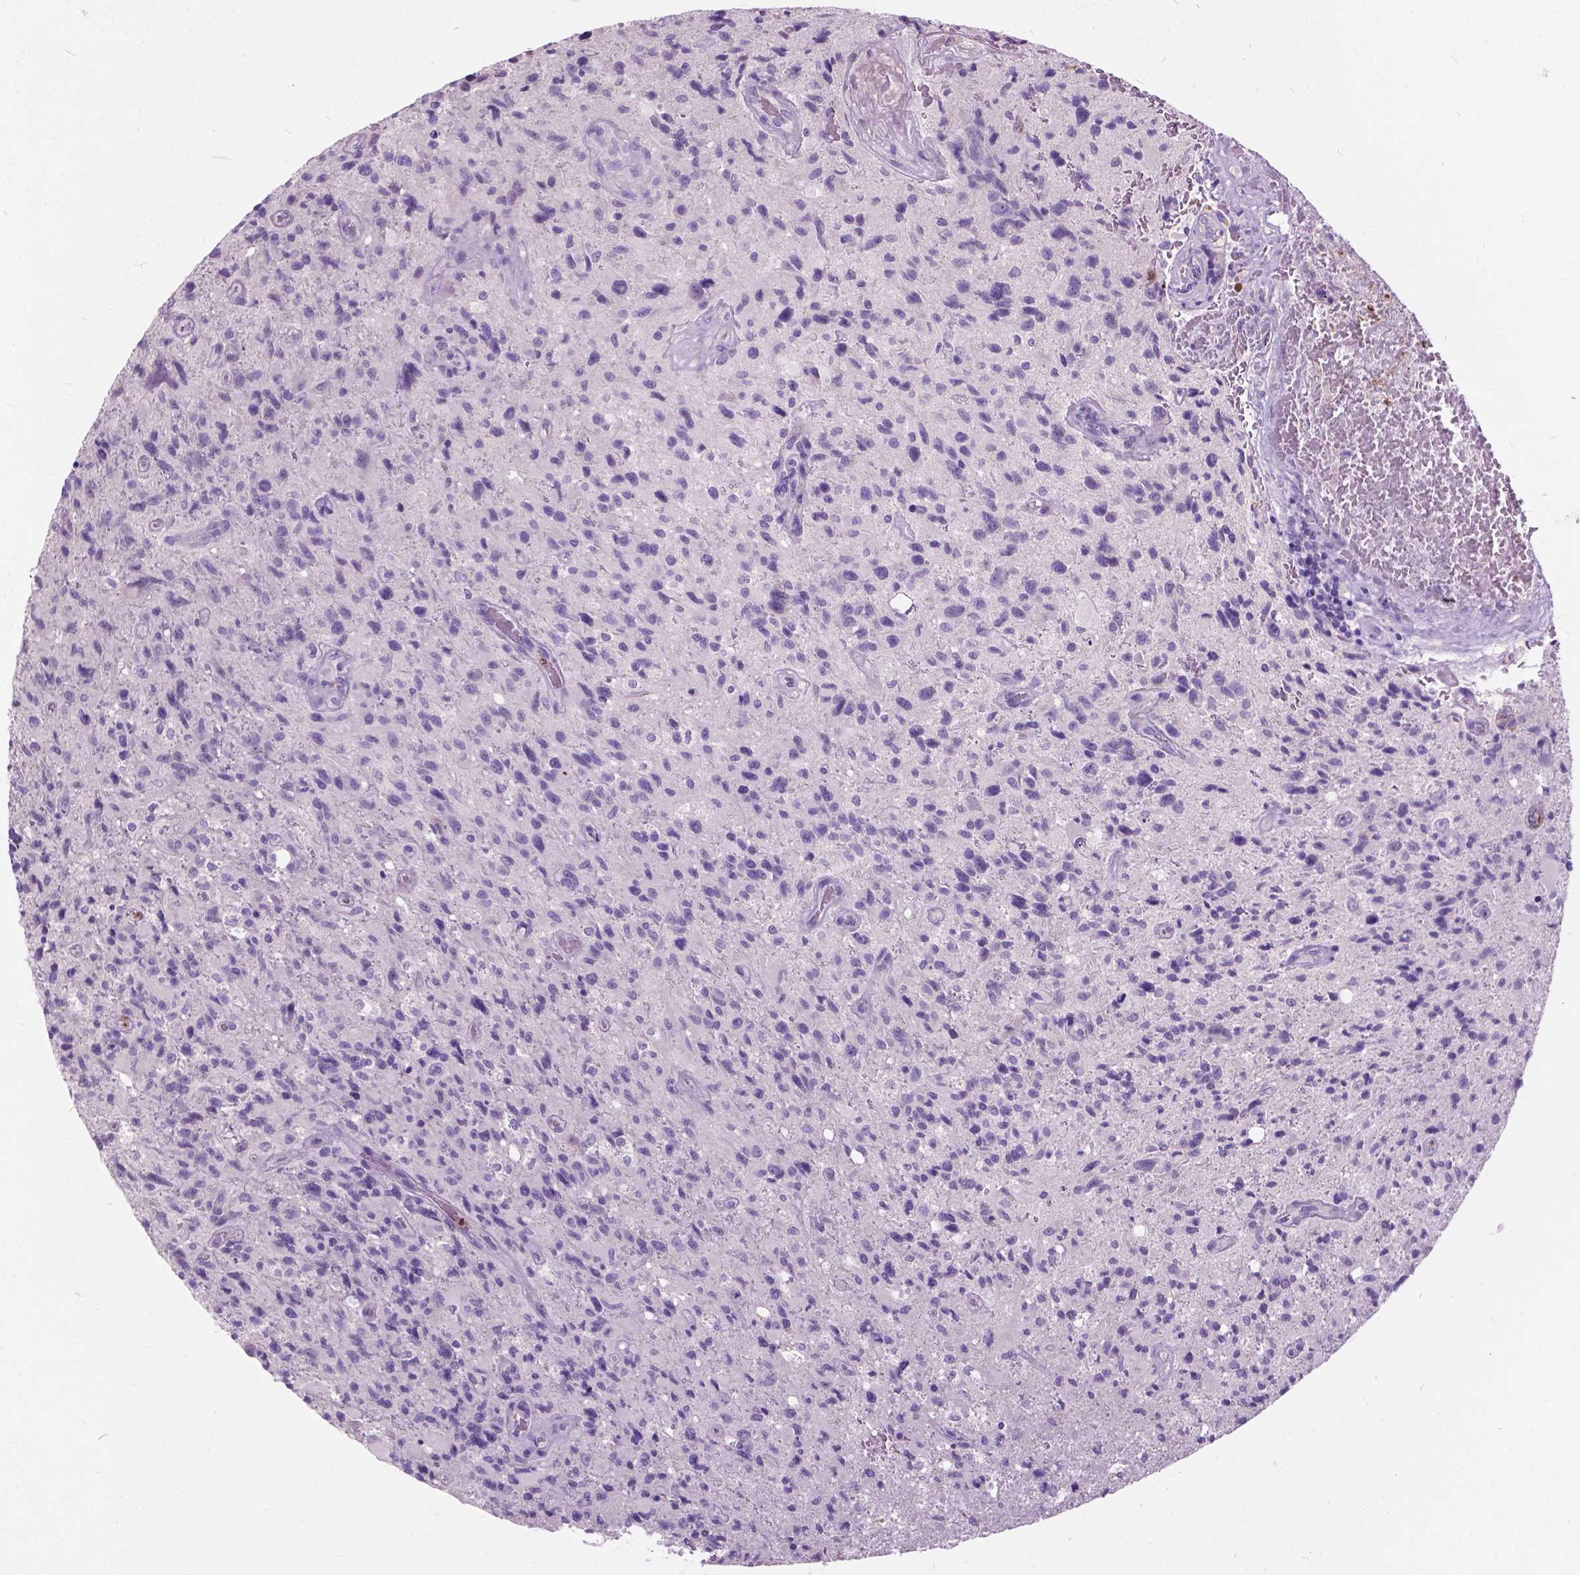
{"staining": {"intensity": "negative", "quantity": "none", "location": "none"}, "tissue": "glioma", "cell_type": "Tumor cells", "image_type": "cancer", "snomed": [{"axis": "morphology", "description": "Glioma, malignant, High grade"}, {"axis": "topography", "description": "Brain"}], "caption": "Tumor cells are negative for protein expression in human glioma.", "gene": "PRR35", "patient": {"sex": "male", "age": 63}}